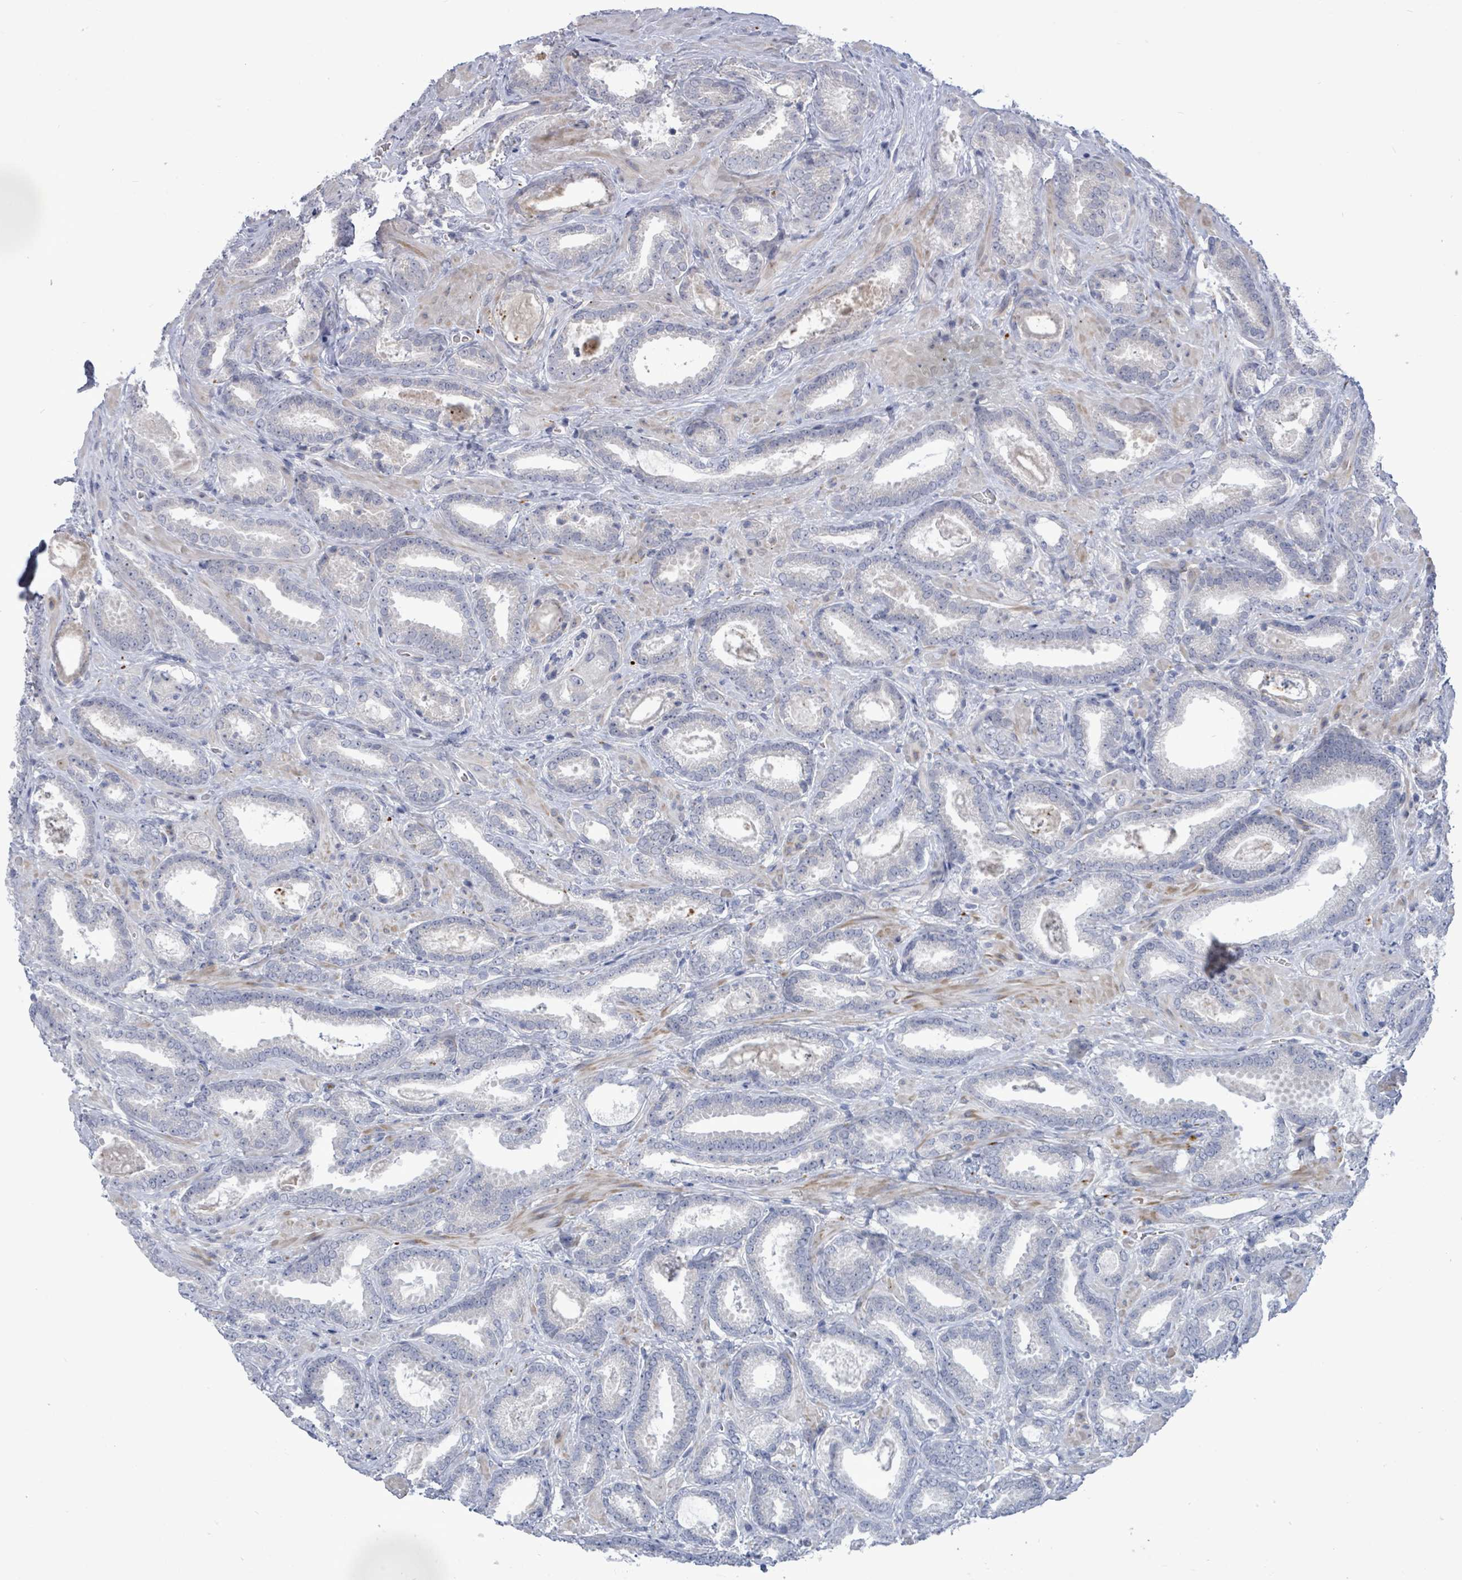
{"staining": {"intensity": "negative", "quantity": "none", "location": "none"}, "tissue": "prostate cancer", "cell_type": "Tumor cells", "image_type": "cancer", "snomed": [{"axis": "morphology", "description": "Adenocarcinoma, Low grade"}, {"axis": "topography", "description": "Prostate"}], "caption": "Tumor cells are negative for protein expression in human prostate adenocarcinoma (low-grade).", "gene": "CT45A5", "patient": {"sex": "male", "age": 62}}